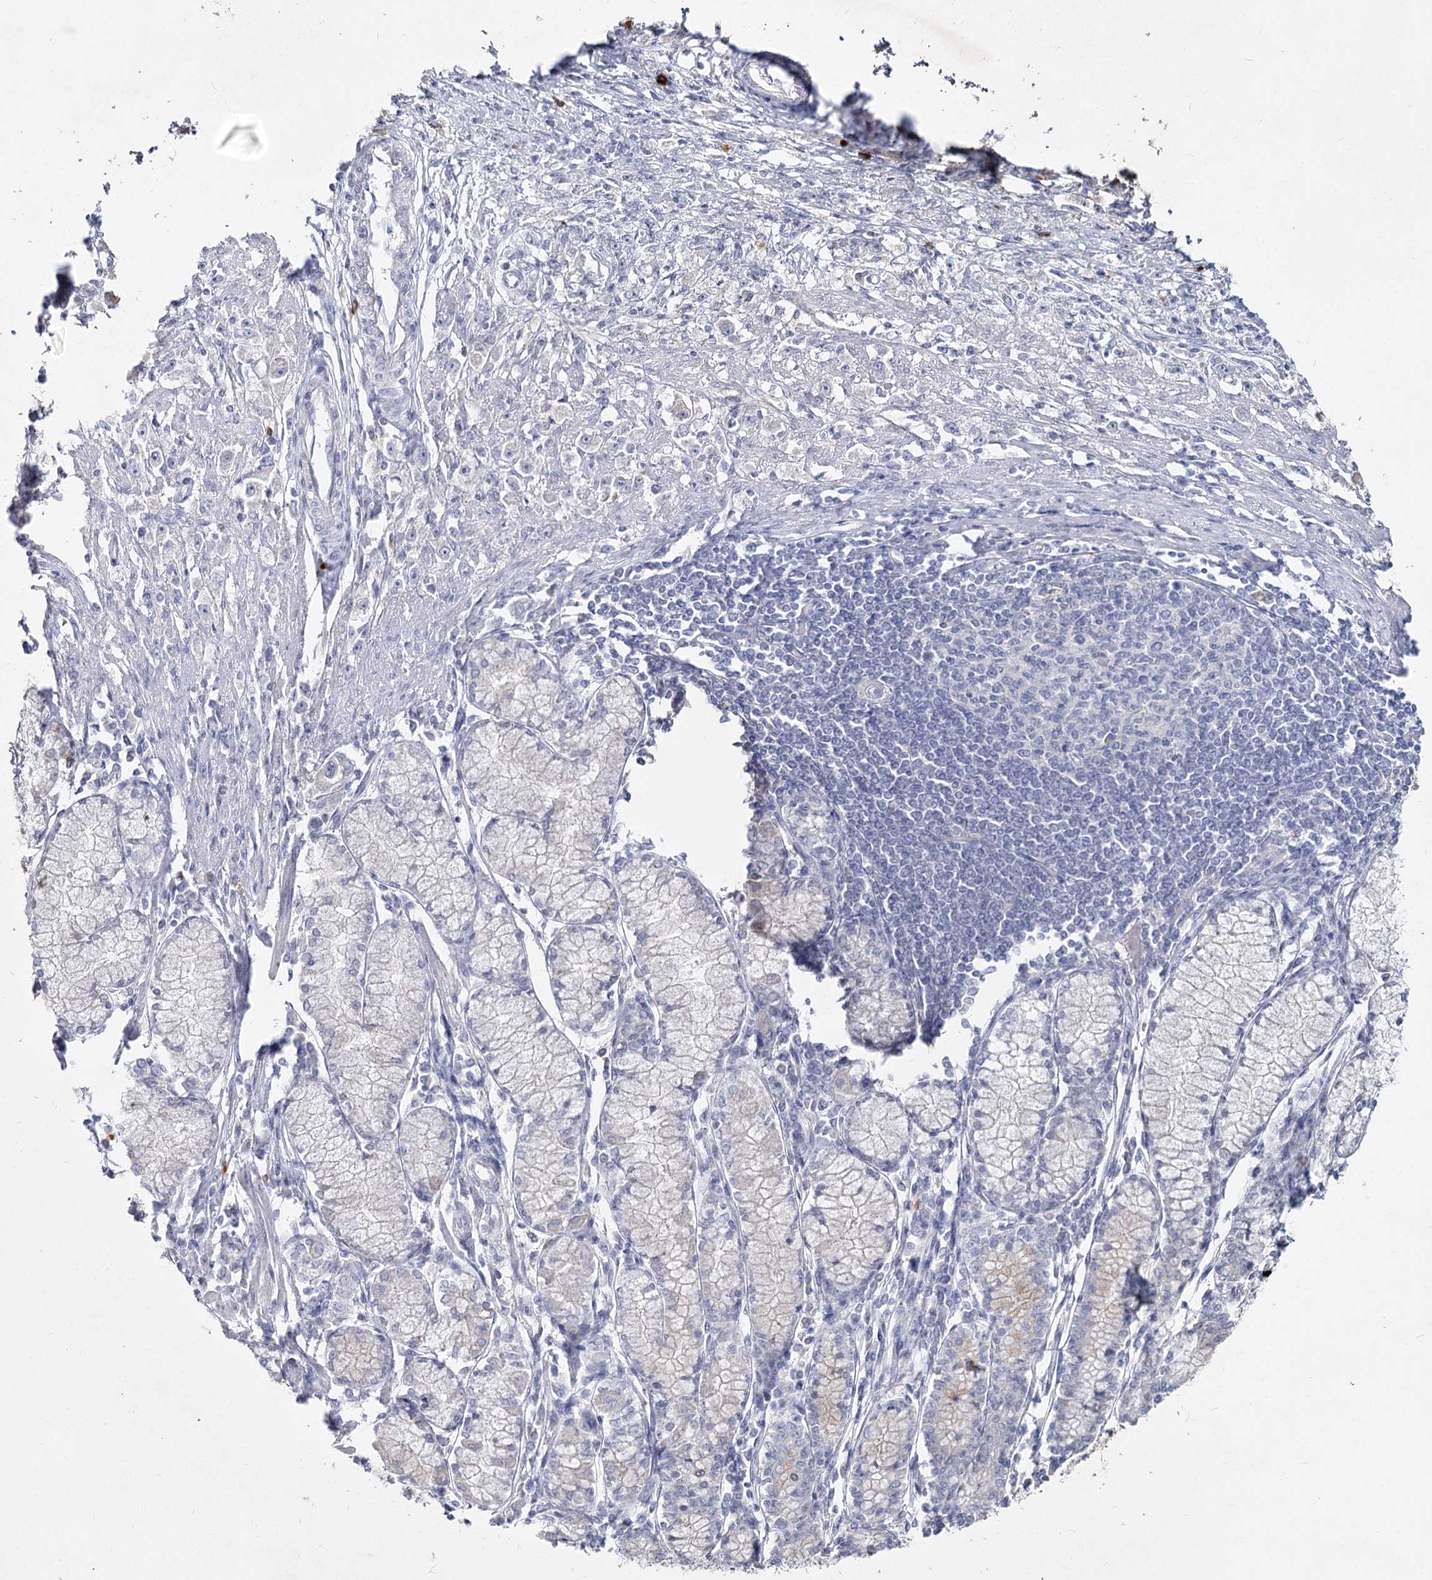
{"staining": {"intensity": "negative", "quantity": "none", "location": "none"}, "tissue": "stomach cancer", "cell_type": "Tumor cells", "image_type": "cancer", "snomed": [{"axis": "morphology", "description": "Adenocarcinoma, NOS"}, {"axis": "topography", "description": "Stomach"}], "caption": "There is no significant expression in tumor cells of stomach adenocarcinoma. (DAB (3,3'-diaminobenzidine) immunohistochemistry (IHC), high magnification).", "gene": "CCDC73", "patient": {"sex": "female", "age": 59}}